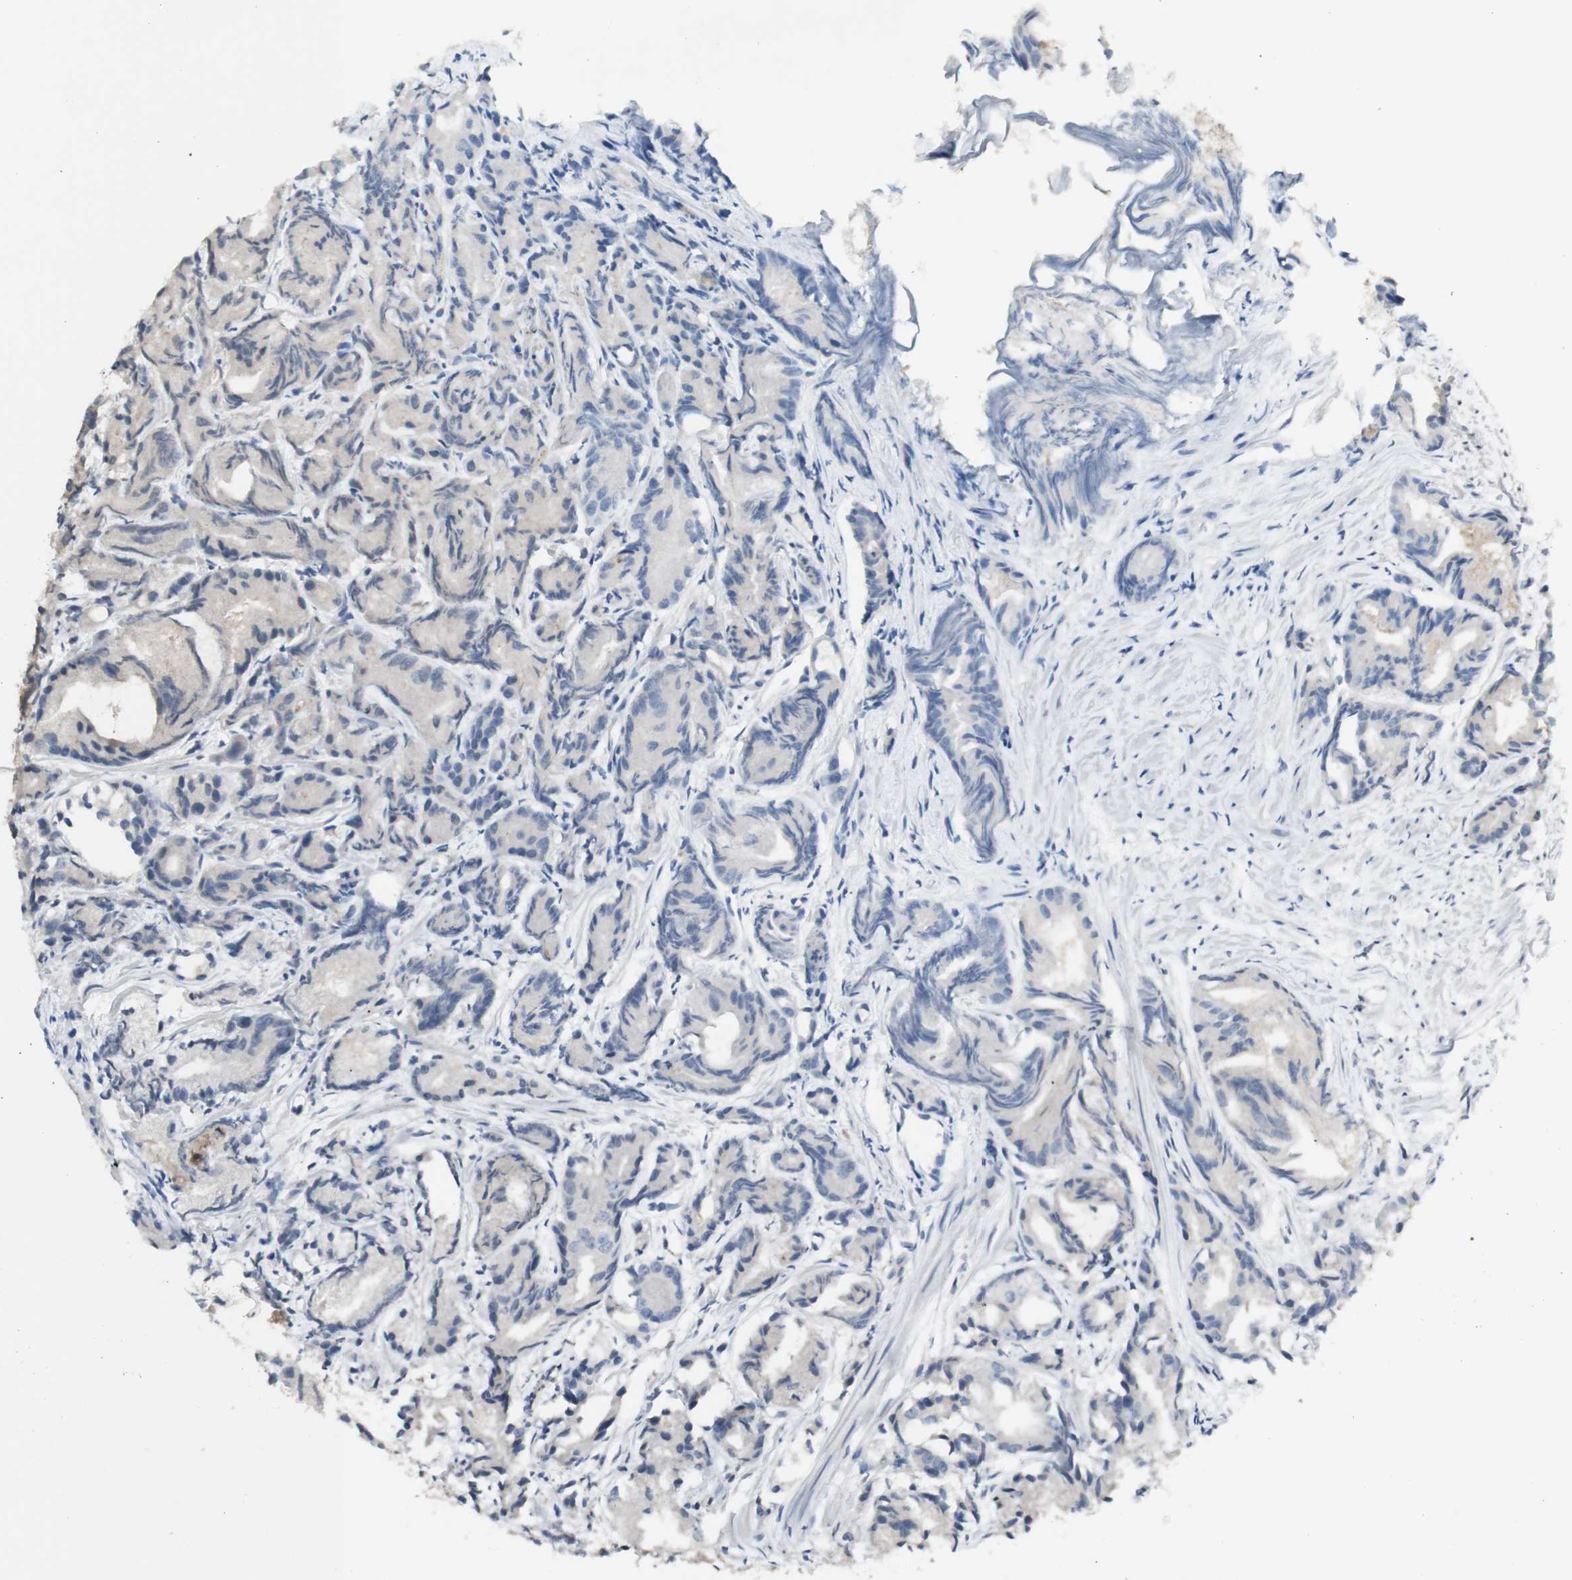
{"staining": {"intensity": "negative", "quantity": "none", "location": "none"}, "tissue": "prostate cancer", "cell_type": "Tumor cells", "image_type": "cancer", "snomed": [{"axis": "morphology", "description": "Adenocarcinoma, Low grade"}, {"axis": "topography", "description": "Prostate"}], "caption": "Human adenocarcinoma (low-grade) (prostate) stained for a protein using IHC reveals no expression in tumor cells.", "gene": "ATP6V1E1", "patient": {"sex": "male", "age": 72}}